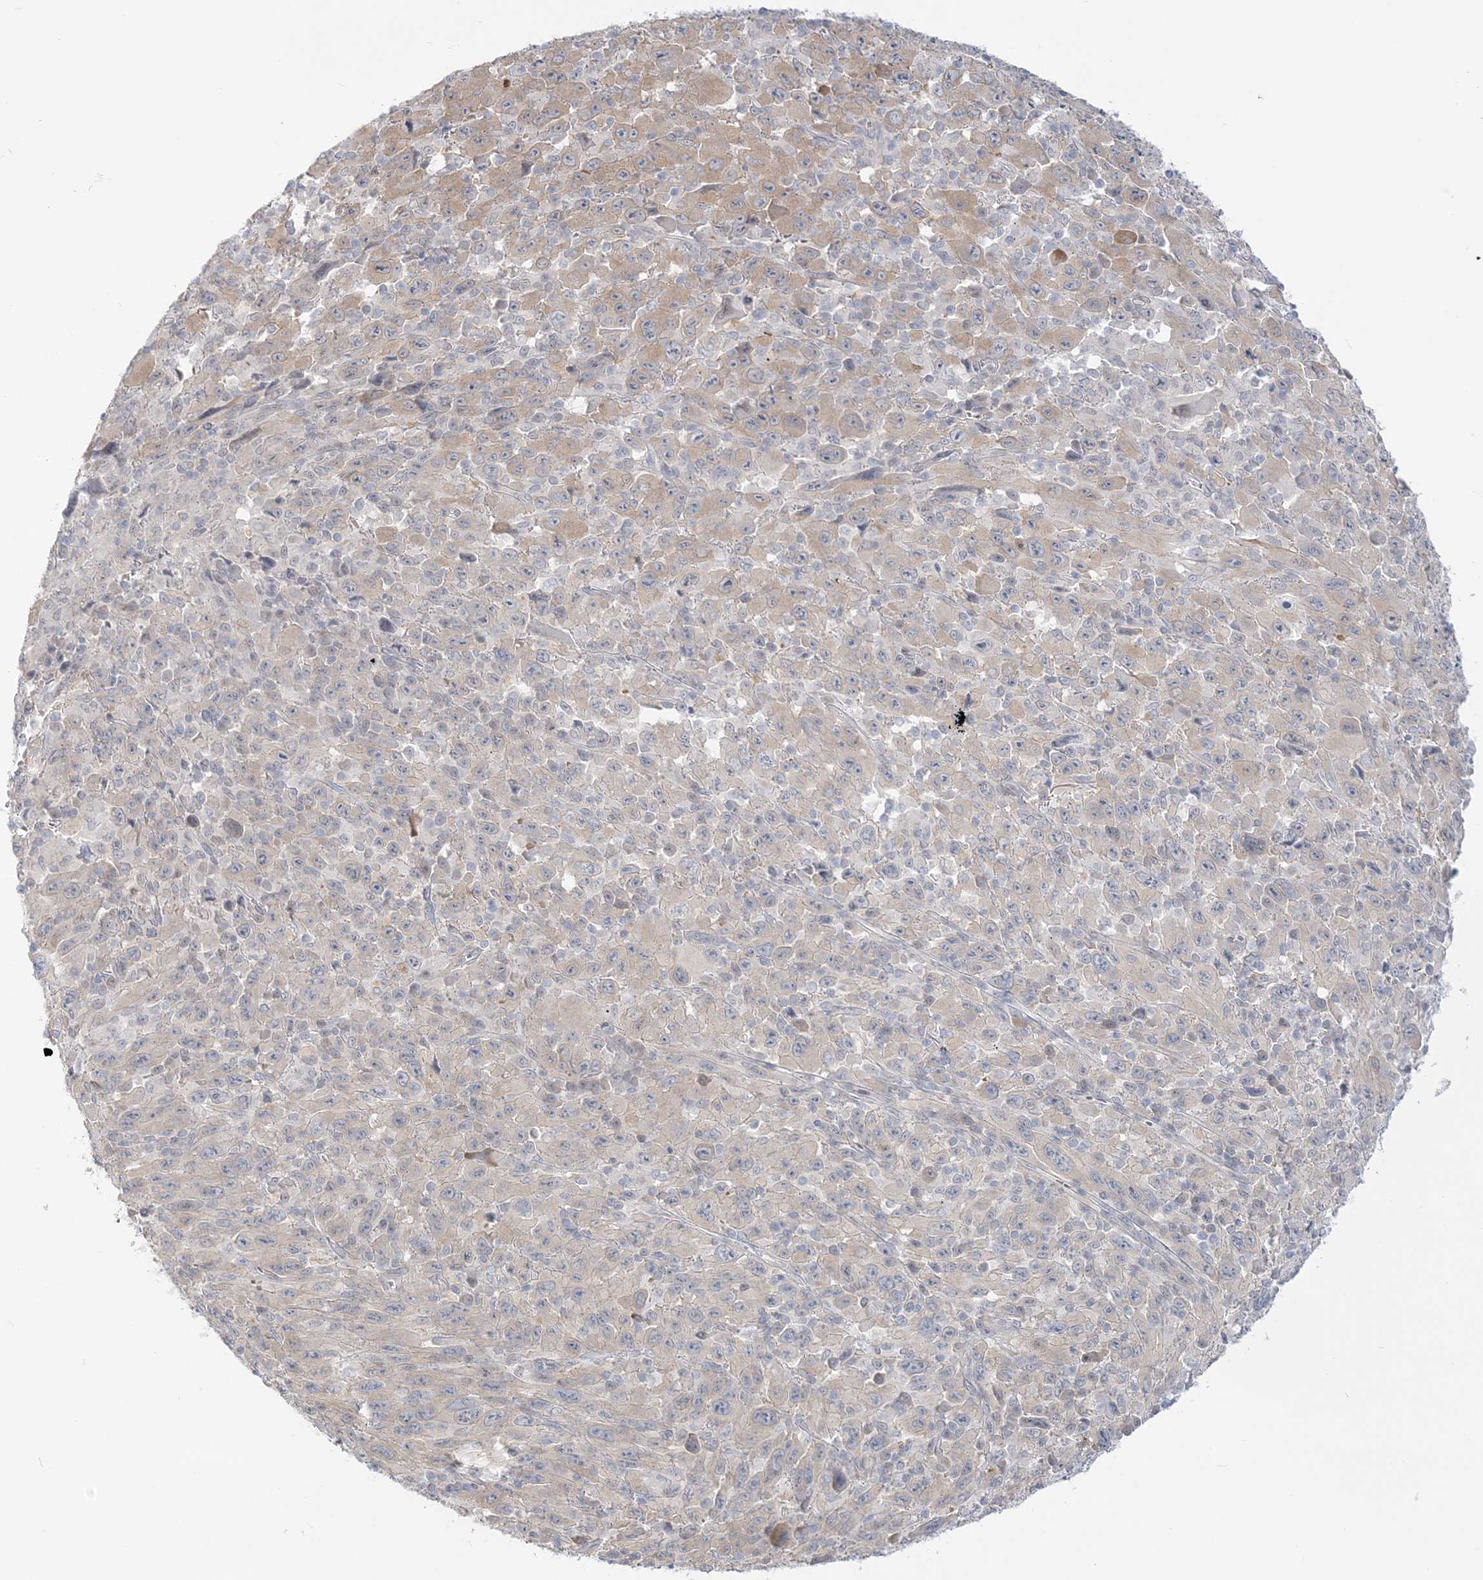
{"staining": {"intensity": "weak", "quantity": "<25%", "location": "cytoplasmic/membranous"}, "tissue": "melanoma", "cell_type": "Tumor cells", "image_type": "cancer", "snomed": [{"axis": "morphology", "description": "Malignant melanoma, Metastatic site"}, {"axis": "topography", "description": "Skin"}], "caption": "IHC photomicrograph of melanoma stained for a protein (brown), which displays no expression in tumor cells. (Stains: DAB (3,3'-diaminobenzidine) immunohistochemistry (IHC) with hematoxylin counter stain, Microscopy: brightfield microscopy at high magnification).", "gene": "THADA", "patient": {"sex": "female", "age": 56}}